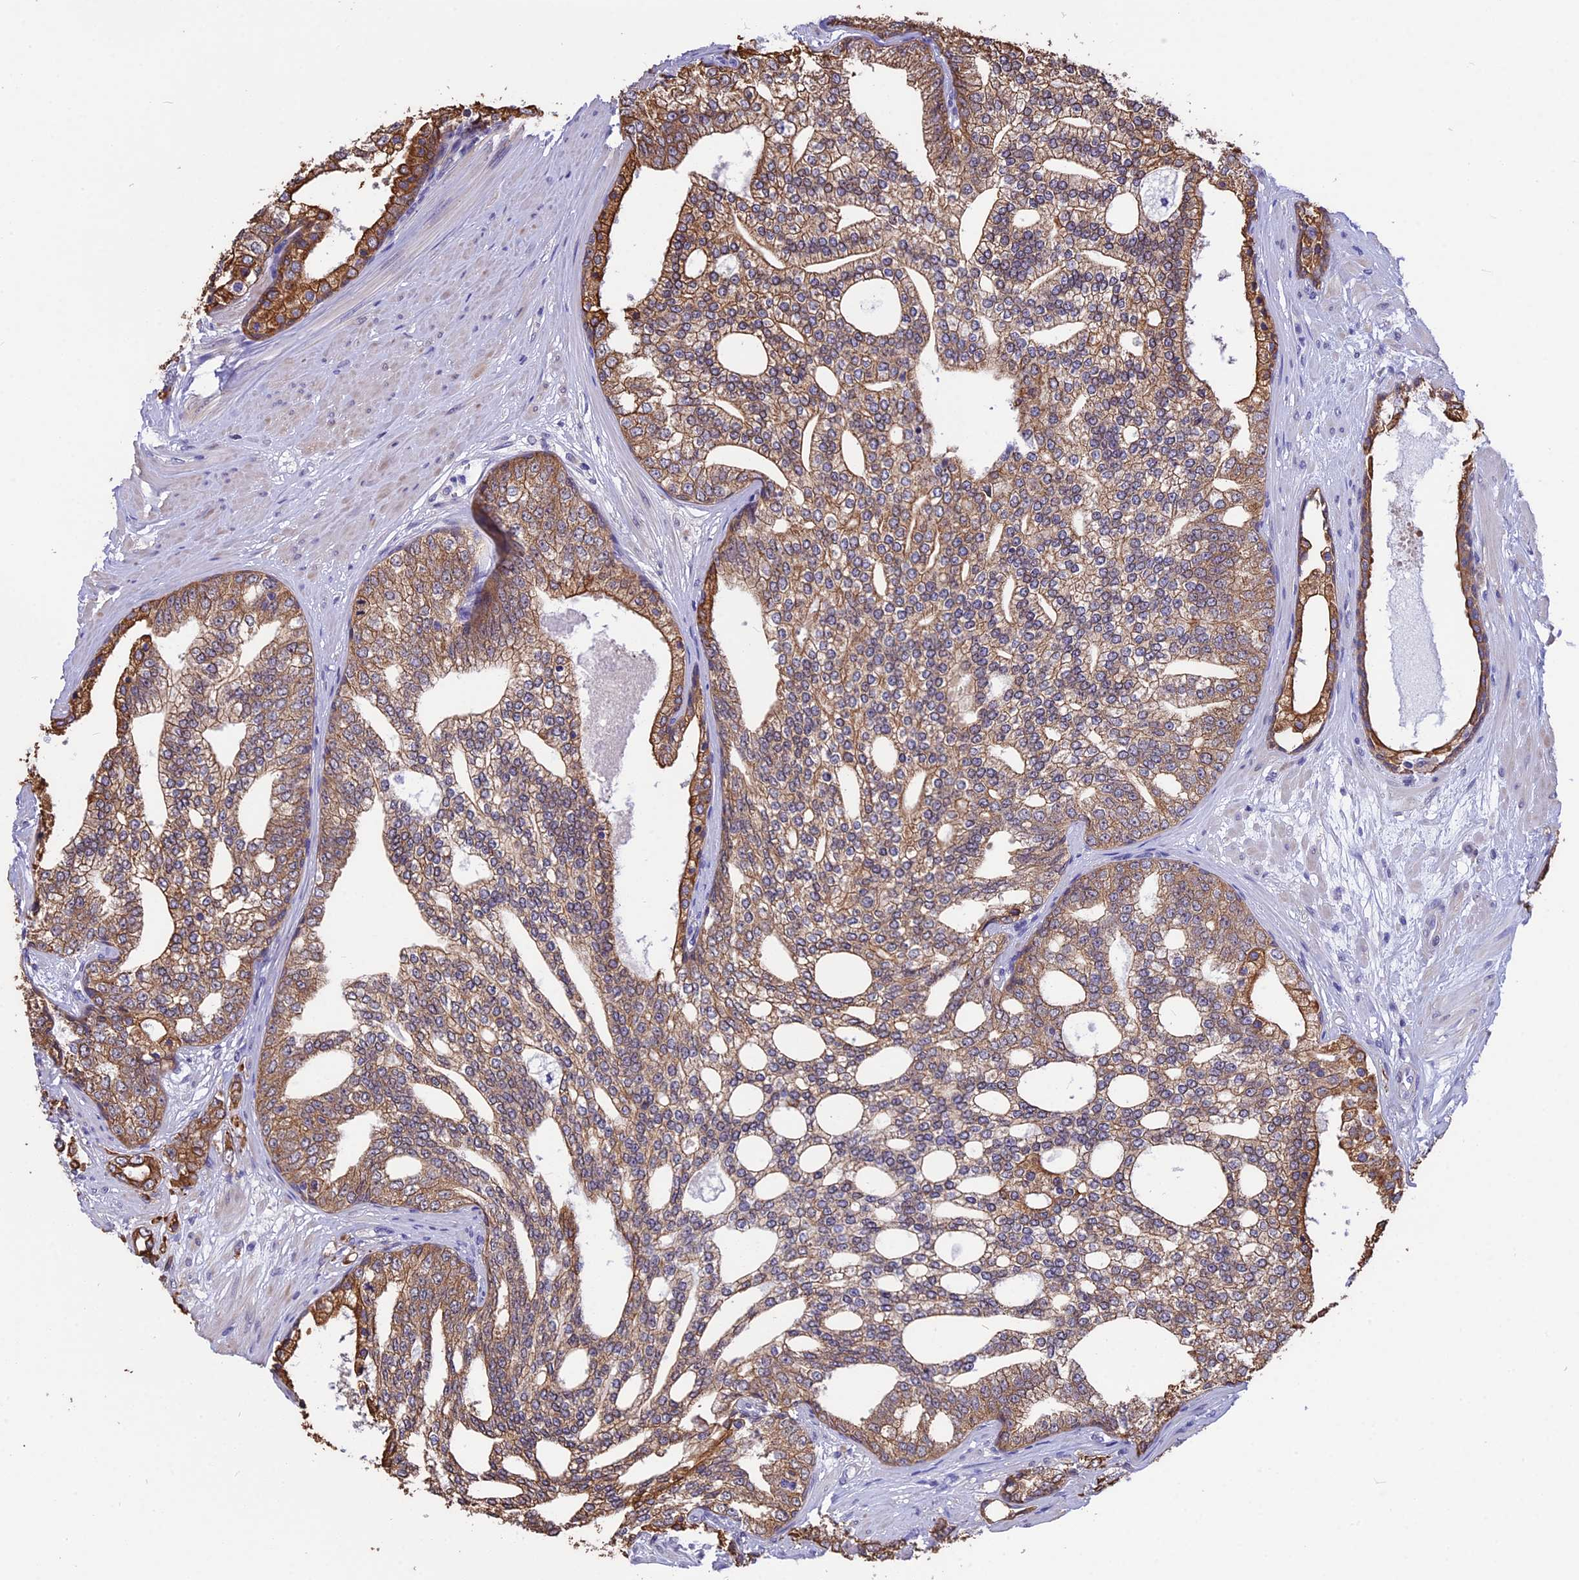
{"staining": {"intensity": "moderate", "quantity": ">75%", "location": "cytoplasmic/membranous"}, "tissue": "prostate cancer", "cell_type": "Tumor cells", "image_type": "cancer", "snomed": [{"axis": "morphology", "description": "Adenocarcinoma, High grade"}, {"axis": "topography", "description": "Prostate"}], "caption": "This is a micrograph of immunohistochemistry staining of prostate adenocarcinoma (high-grade), which shows moderate expression in the cytoplasmic/membranous of tumor cells.", "gene": "STUB1", "patient": {"sex": "male", "age": 64}}